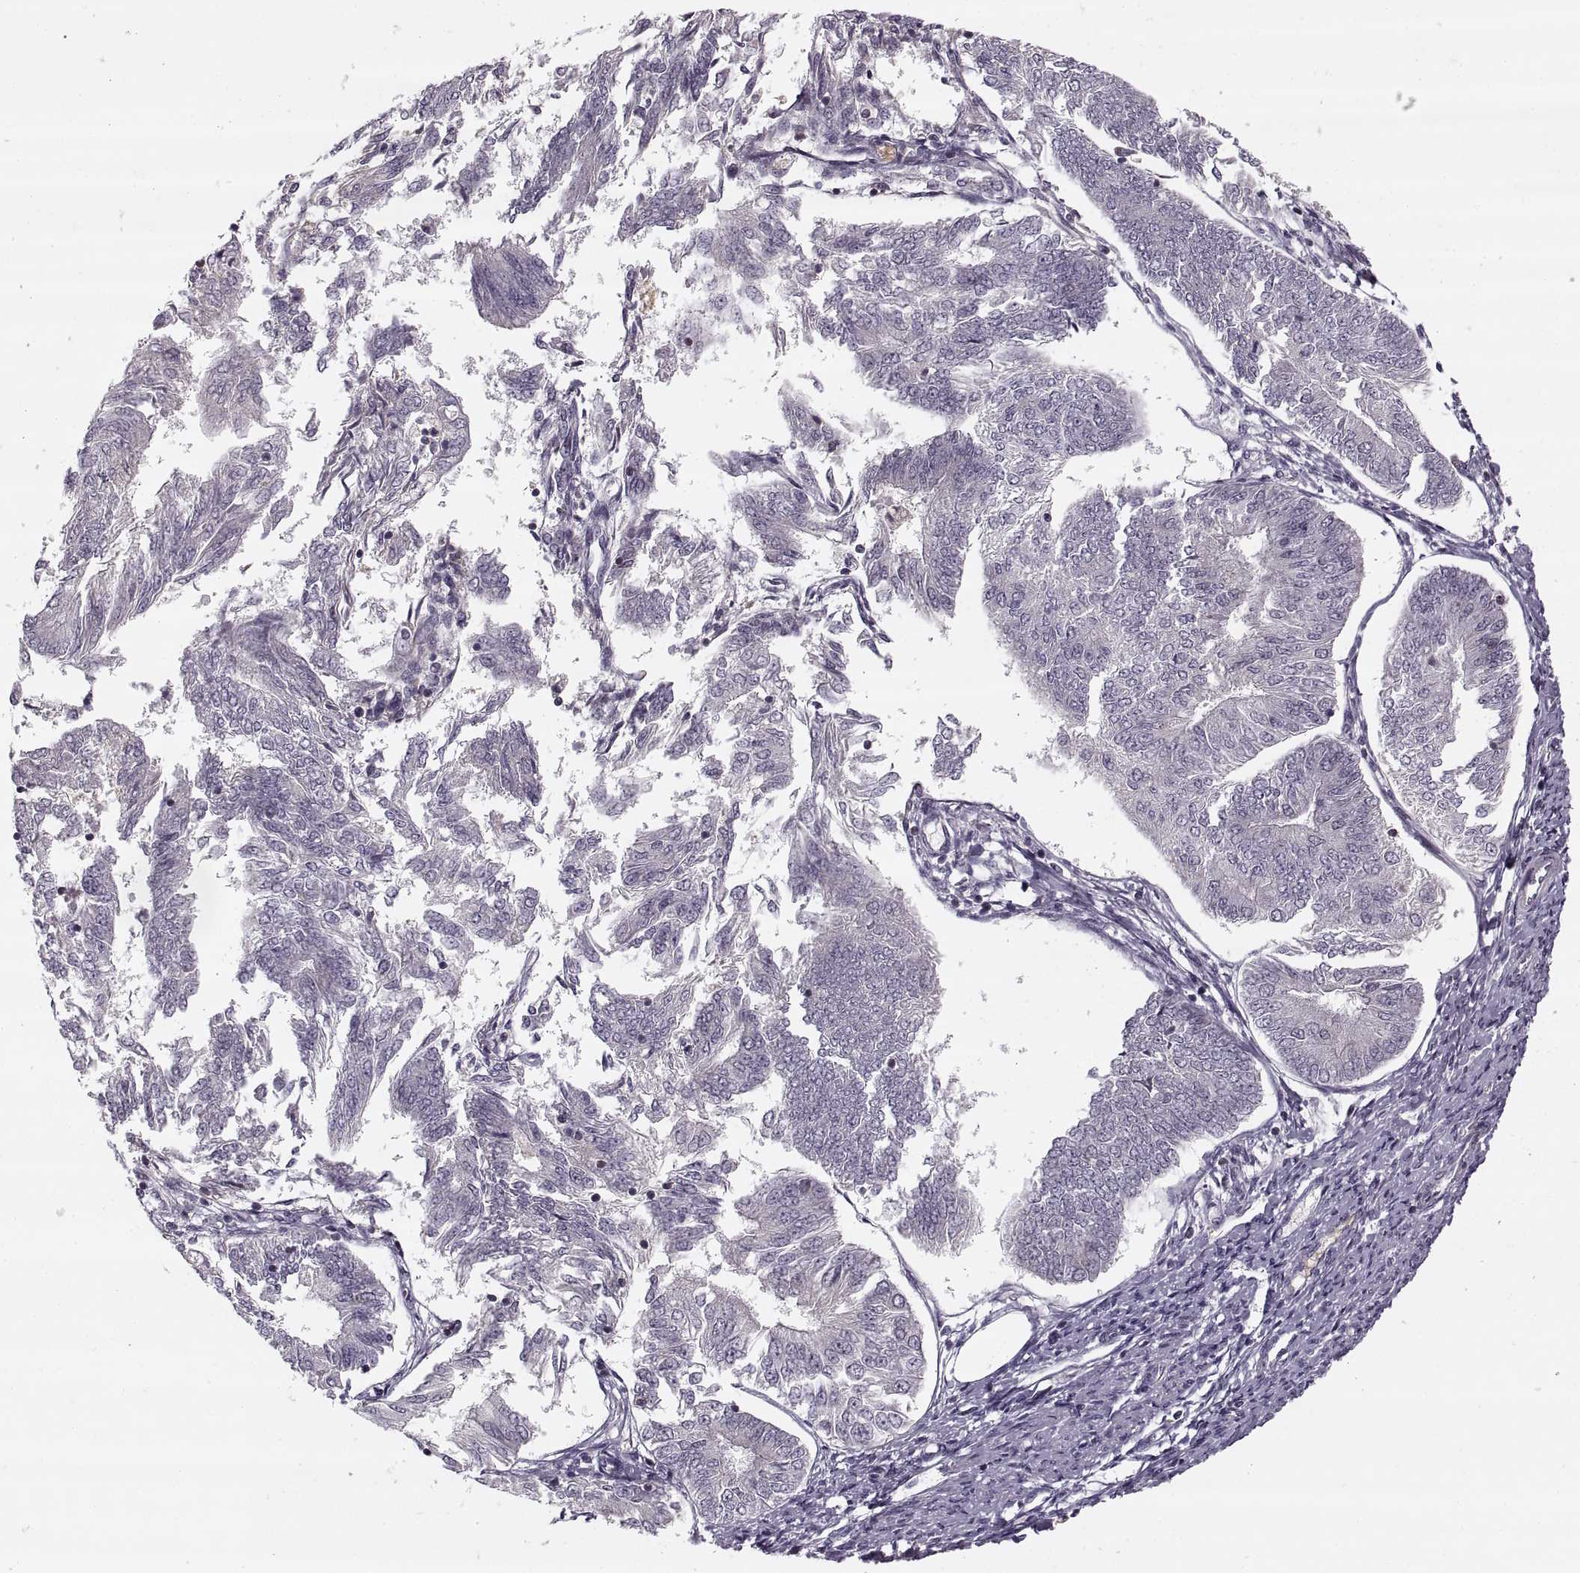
{"staining": {"intensity": "negative", "quantity": "none", "location": "none"}, "tissue": "endometrial cancer", "cell_type": "Tumor cells", "image_type": "cancer", "snomed": [{"axis": "morphology", "description": "Adenocarcinoma, NOS"}, {"axis": "topography", "description": "Endometrium"}], "caption": "Human adenocarcinoma (endometrial) stained for a protein using immunohistochemistry exhibits no expression in tumor cells.", "gene": "ASIC3", "patient": {"sex": "female", "age": 58}}